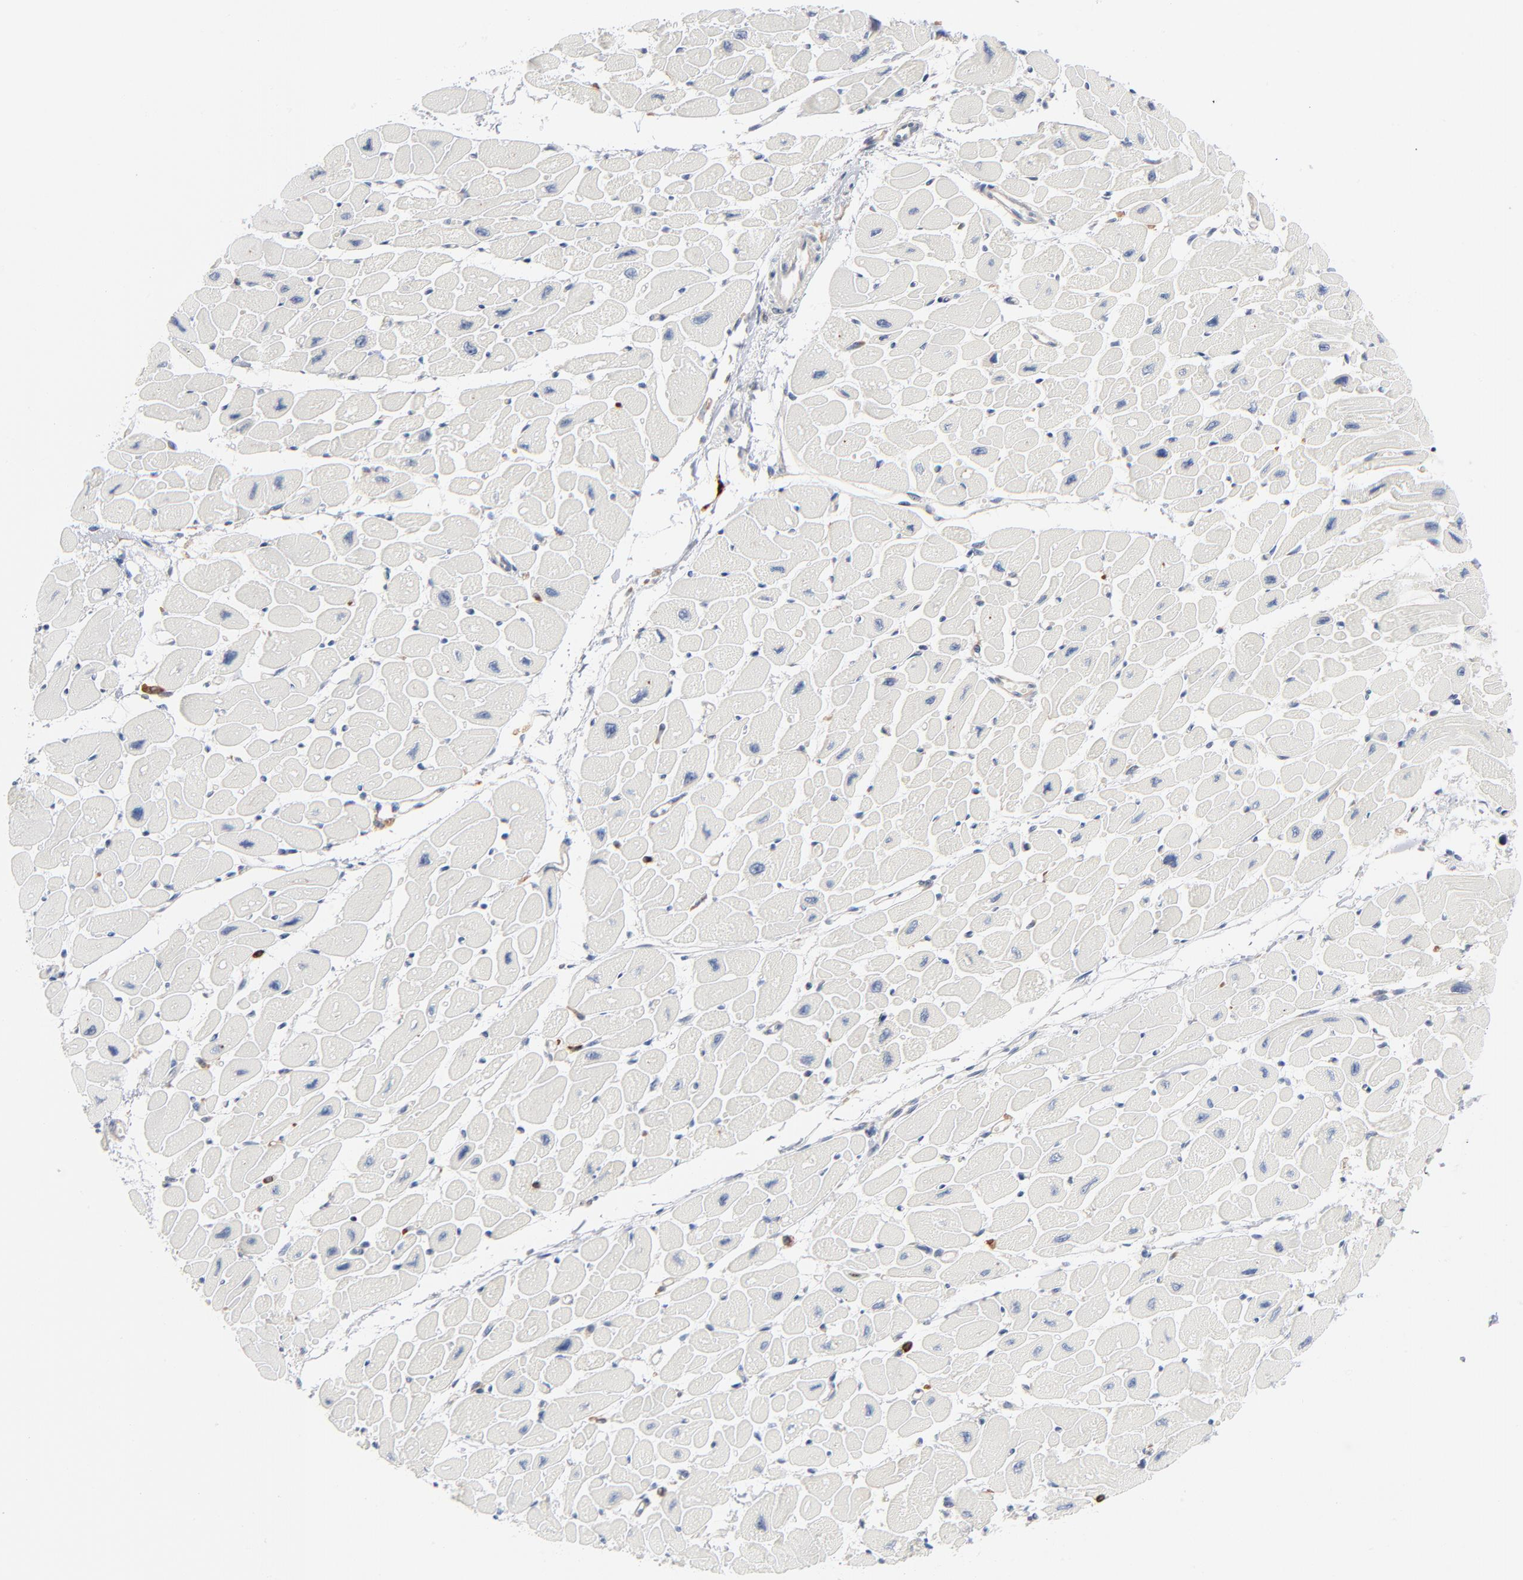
{"staining": {"intensity": "negative", "quantity": "none", "location": "none"}, "tissue": "heart muscle", "cell_type": "Cardiomyocytes", "image_type": "normal", "snomed": [{"axis": "morphology", "description": "Normal tissue, NOS"}, {"axis": "topography", "description": "Heart"}], "caption": "High power microscopy histopathology image of an immunohistochemistry (IHC) micrograph of unremarkable heart muscle, revealing no significant expression in cardiomyocytes.", "gene": "SH3KBP1", "patient": {"sex": "female", "age": 54}}